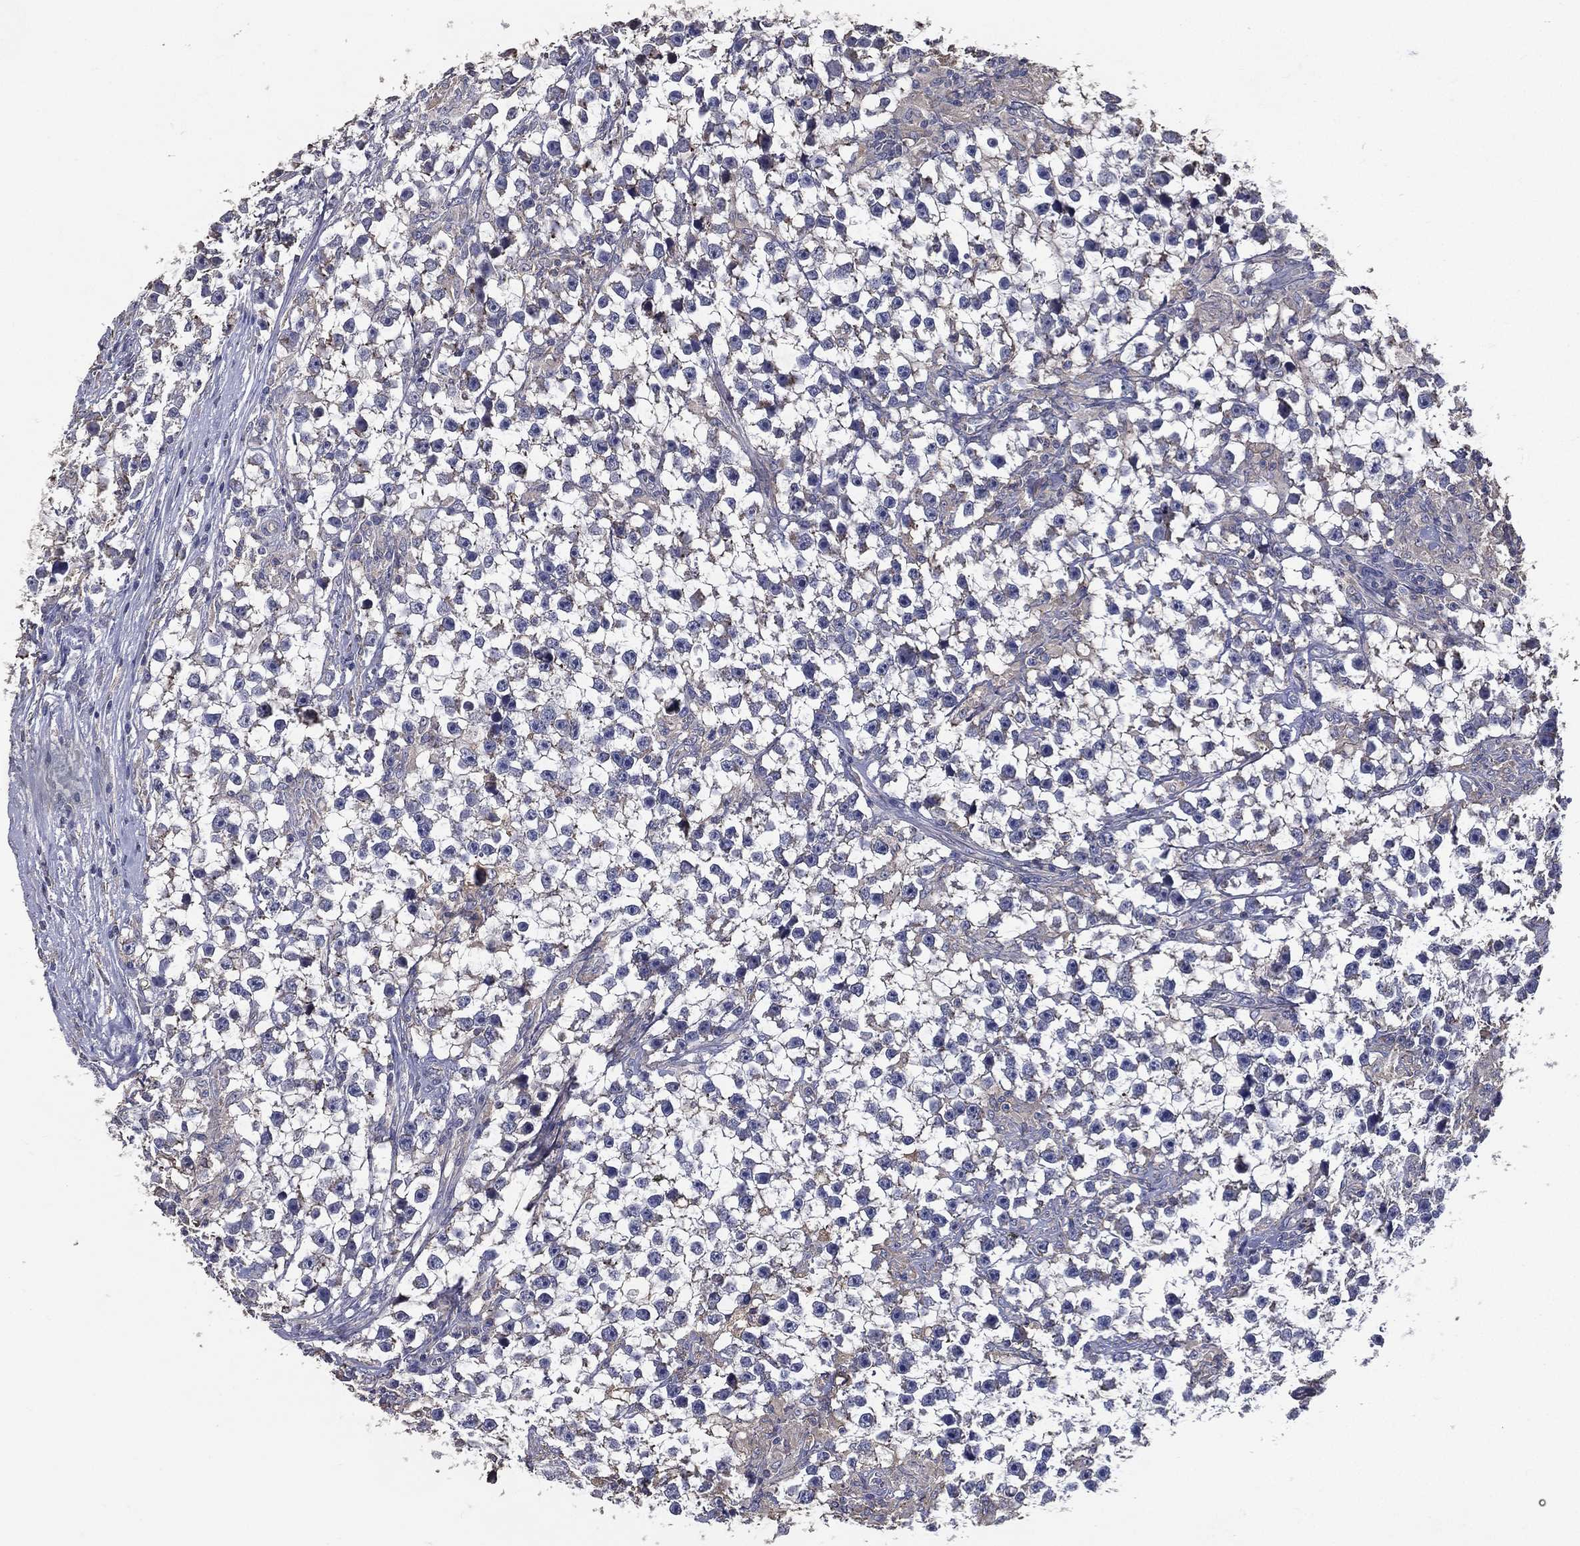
{"staining": {"intensity": "negative", "quantity": "none", "location": "none"}, "tissue": "testis cancer", "cell_type": "Tumor cells", "image_type": "cancer", "snomed": [{"axis": "morphology", "description": "Seminoma, NOS"}, {"axis": "topography", "description": "Testis"}], "caption": "IHC of human testis cancer (seminoma) shows no staining in tumor cells.", "gene": "SERPINB2", "patient": {"sex": "male", "age": 59}}